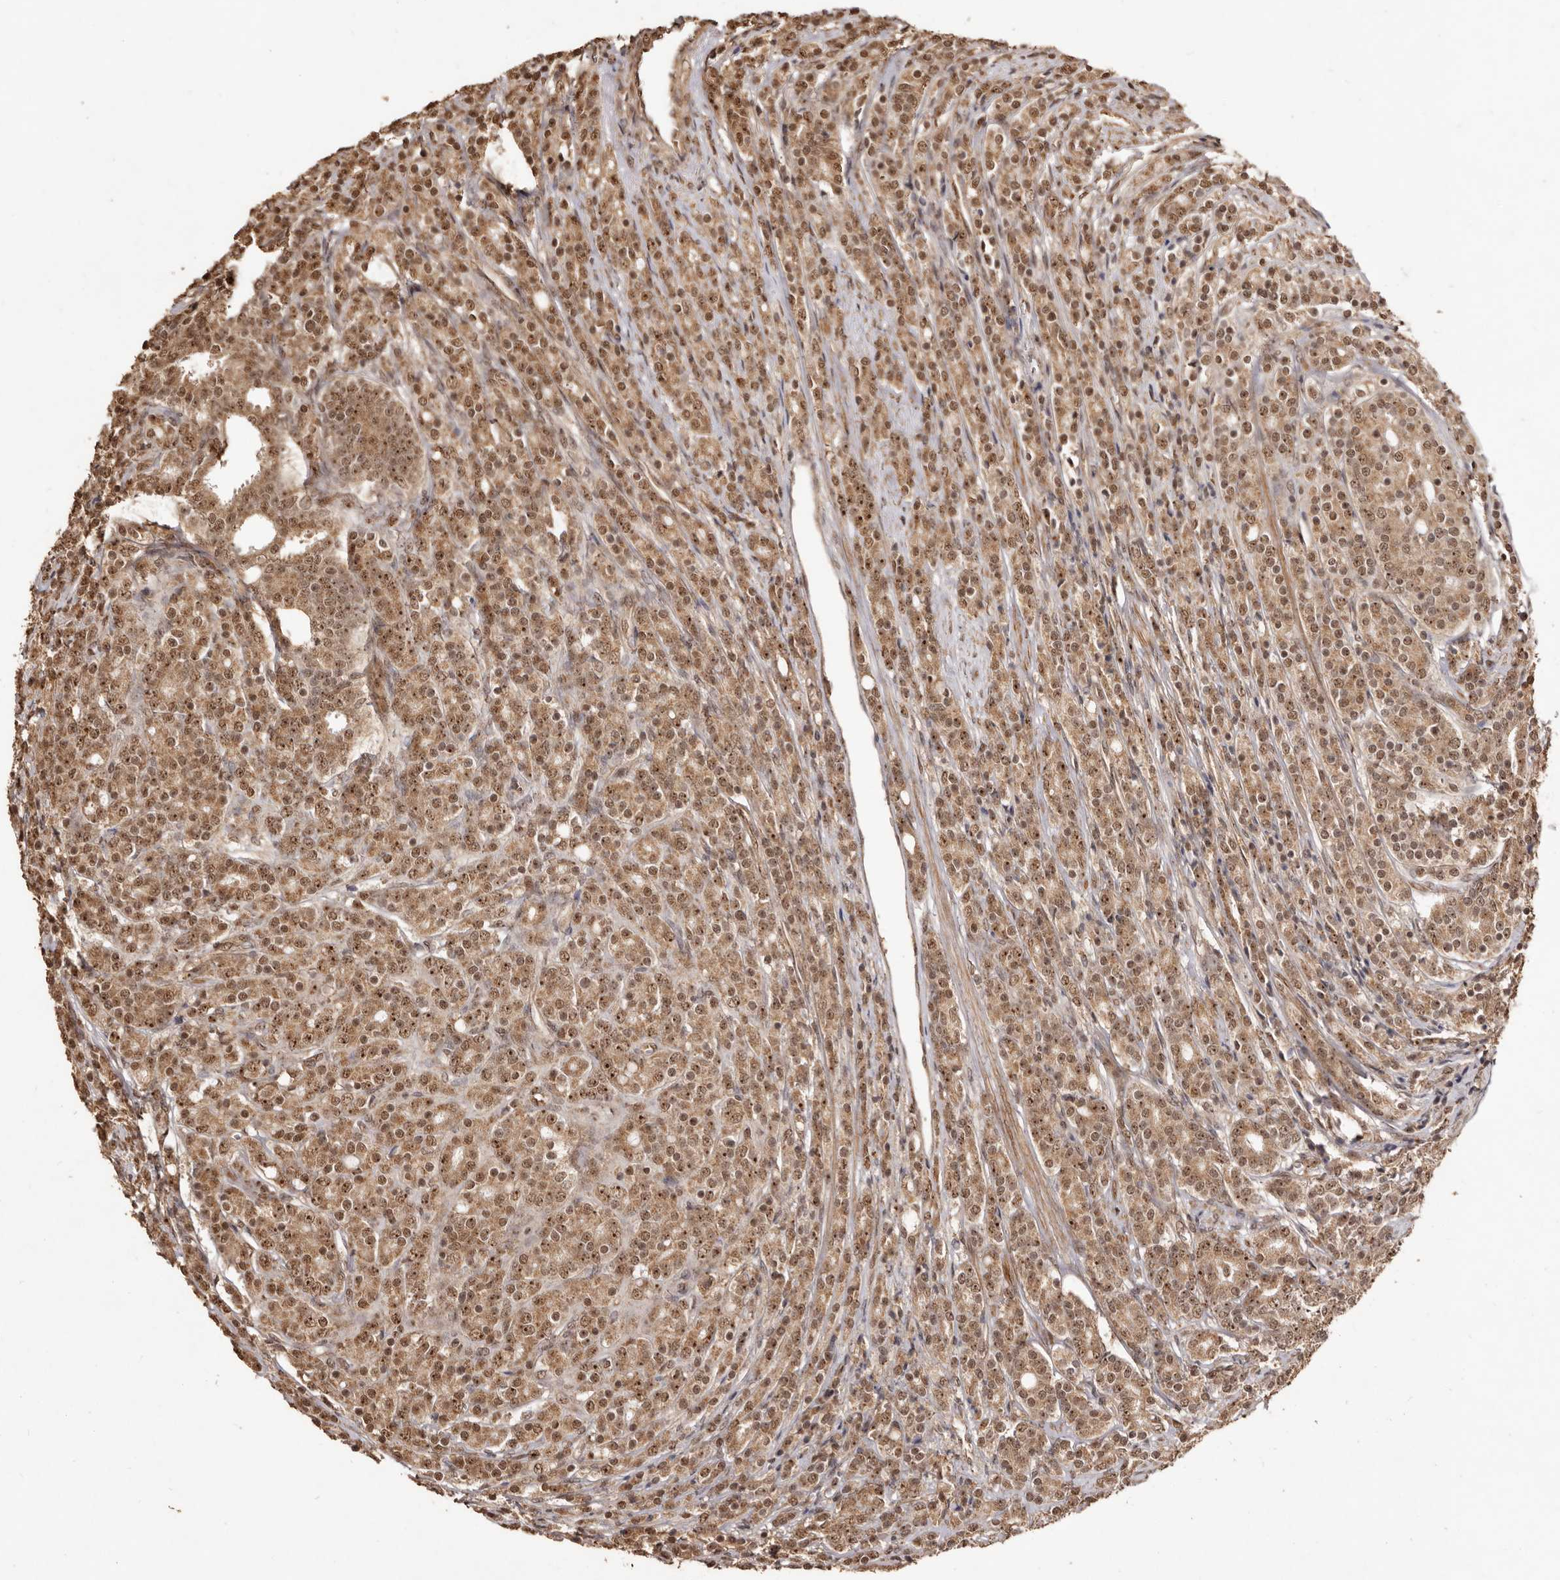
{"staining": {"intensity": "moderate", "quantity": ">75%", "location": "cytoplasmic/membranous,nuclear"}, "tissue": "prostate cancer", "cell_type": "Tumor cells", "image_type": "cancer", "snomed": [{"axis": "morphology", "description": "Adenocarcinoma, High grade"}, {"axis": "topography", "description": "Prostate"}], "caption": "A brown stain shows moderate cytoplasmic/membranous and nuclear positivity of a protein in human prostate high-grade adenocarcinoma tumor cells. Using DAB (3,3'-diaminobenzidine) (brown) and hematoxylin (blue) stains, captured at high magnification using brightfield microscopy.", "gene": "NOTCH1", "patient": {"sex": "male", "age": 62}}